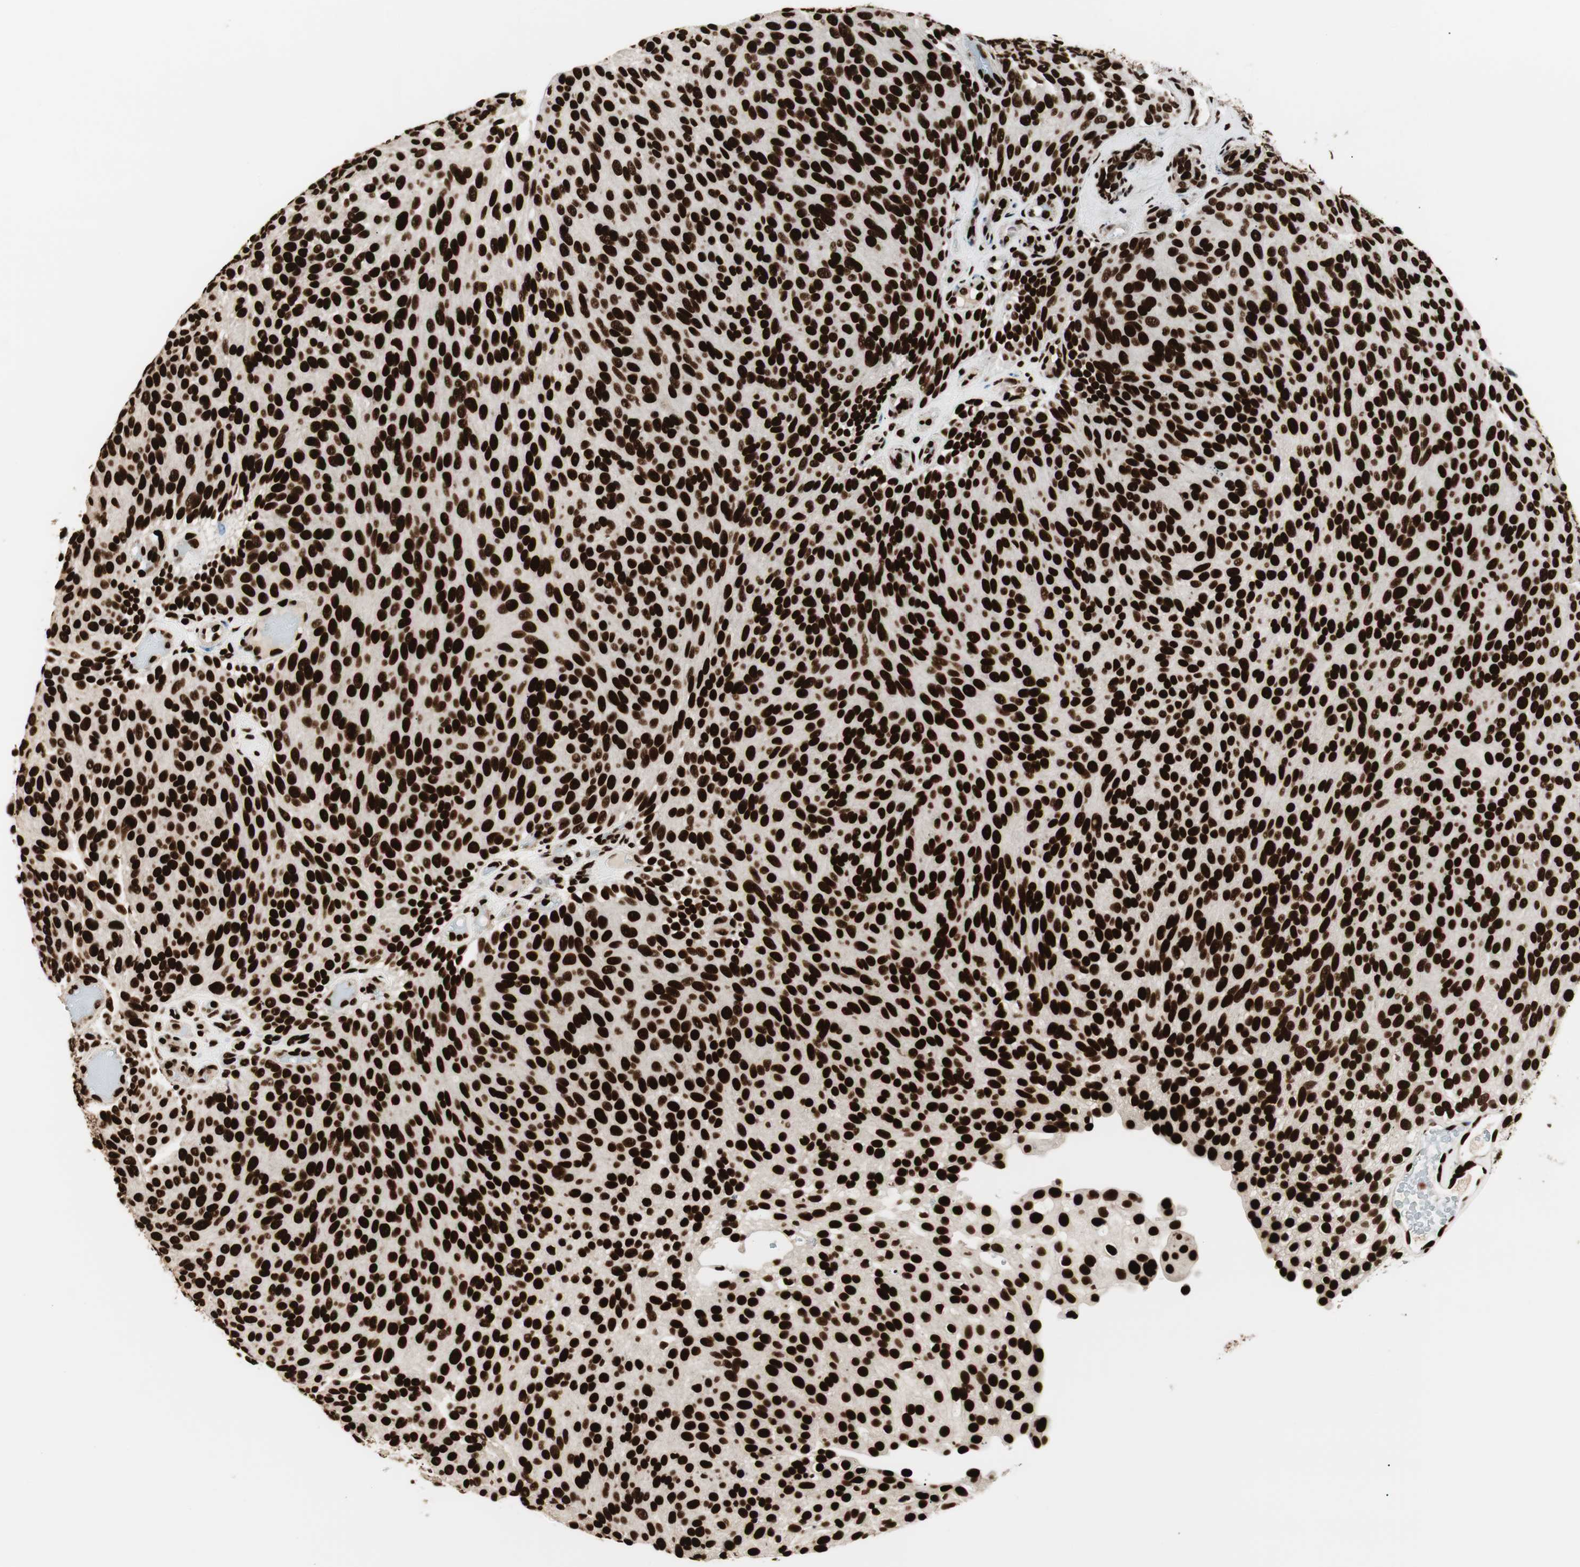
{"staining": {"intensity": "strong", "quantity": ">75%", "location": "nuclear"}, "tissue": "urothelial cancer", "cell_type": "Tumor cells", "image_type": "cancer", "snomed": [{"axis": "morphology", "description": "Urothelial carcinoma, Low grade"}, {"axis": "topography", "description": "Urinary bladder"}], "caption": "DAB immunohistochemical staining of low-grade urothelial carcinoma shows strong nuclear protein positivity in approximately >75% of tumor cells.", "gene": "MTA2", "patient": {"sex": "male", "age": 78}}